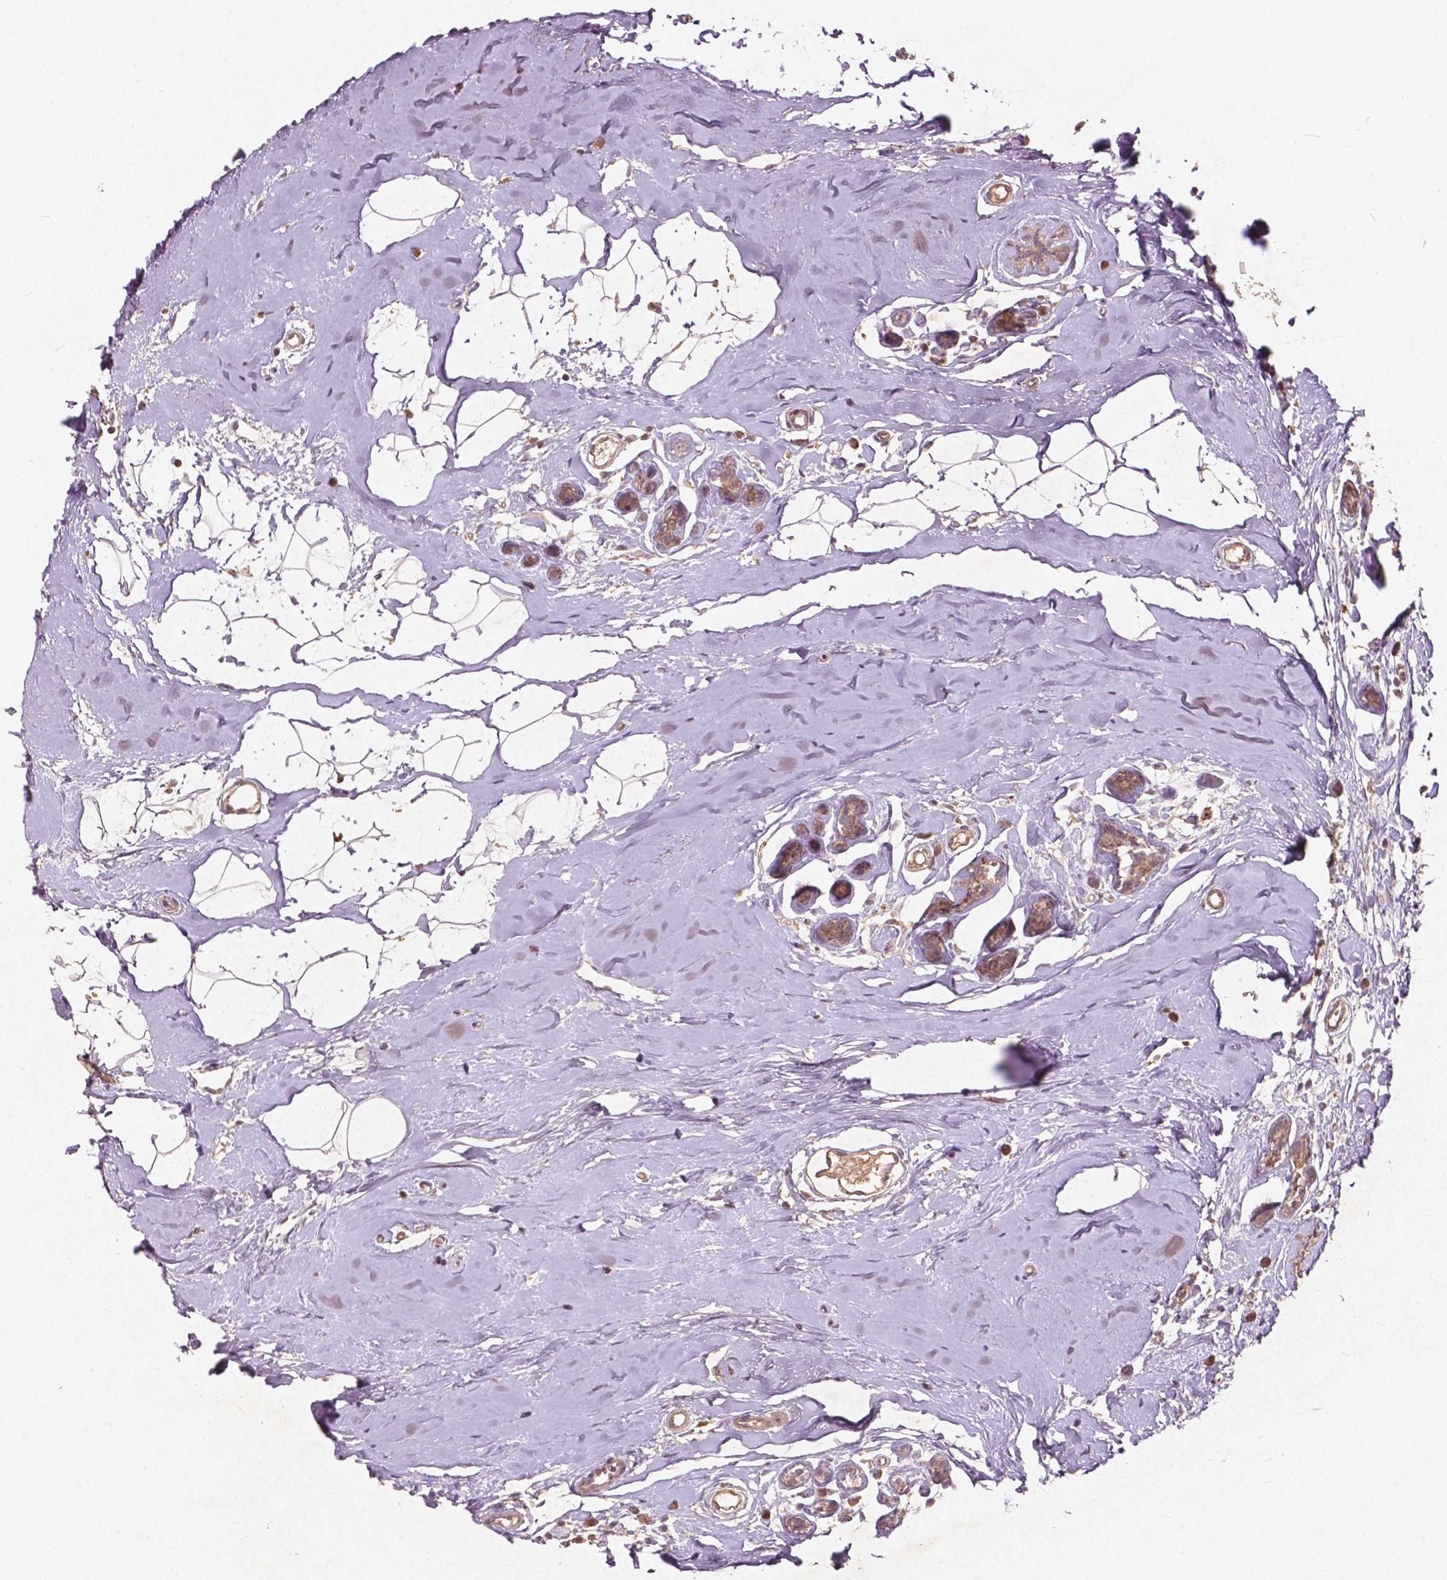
{"staining": {"intensity": "weak", "quantity": ">75%", "location": "cytoplasmic/membranous"}, "tissue": "breast cancer", "cell_type": "Tumor cells", "image_type": "cancer", "snomed": [{"axis": "morphology", "description": "Duct carcinoma"}, {"axis": "topography", "description": "Breast"}], "caption": "Breast infiltrating ductal carcinoma stained with a brown dye reveals weak cytoplasmic/membranous positive staining in approximately >75% of tumor cells.", "gene": "ST6GALNAC5", "patient": {"sex": "female", "age": 40}}